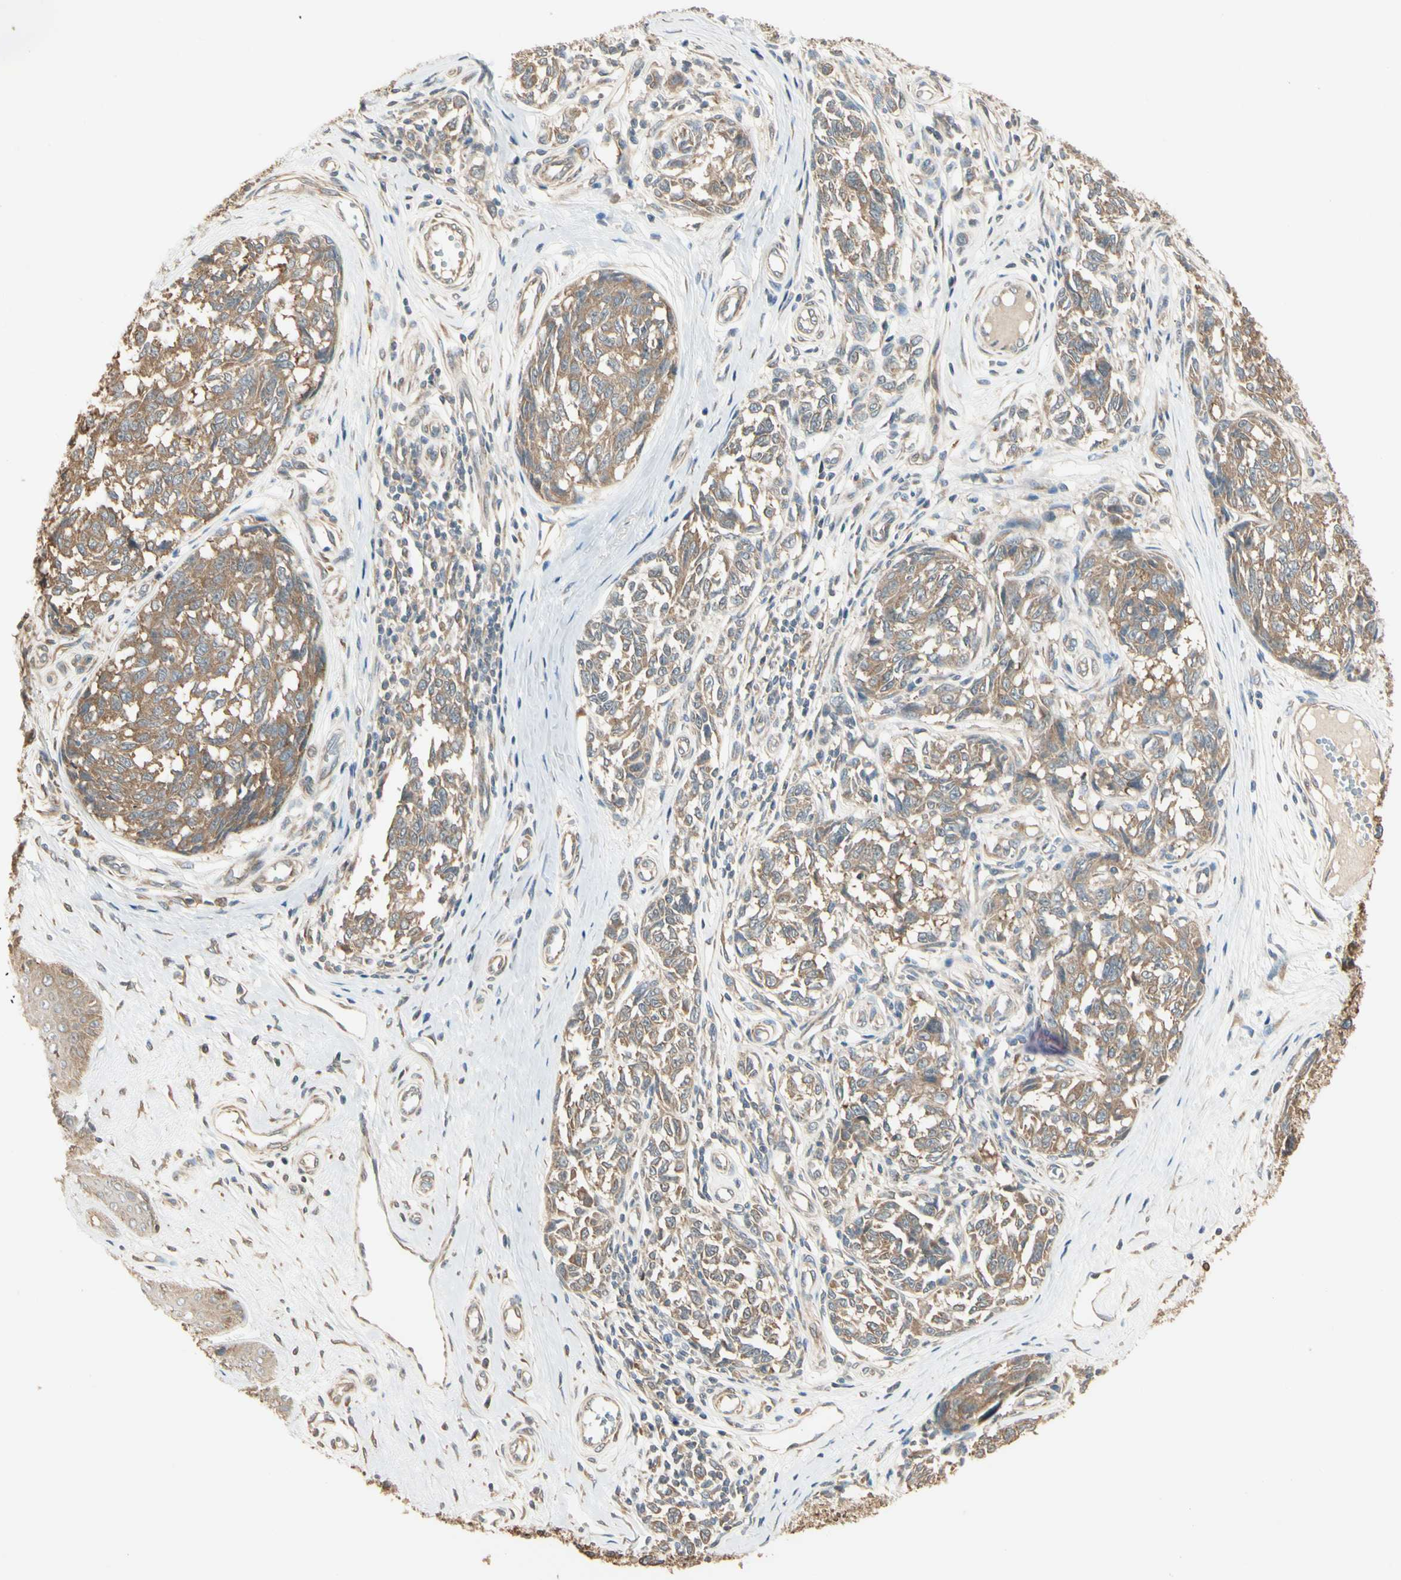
{"staining": {"intensity": "moderate", "quantity": ">75%", "location": "cytoplasmic/membranous"}, "tissue": "melanoma", "cell_type": "Tumor cells", "image_type": "cancer", "snomed": [{"axis": "morphology", "description": "Malignant melanoma, NOS"}, {"axis": "topography", "description": "Skin"}], "caption": "Malignant melanoma stained with a brown dye shows moderate cytoplasmic/membranous positive expression in approximately >75% of tumor cells.", "gene": "IRAG1", "patient": {"sex": "female", "age": 64}}